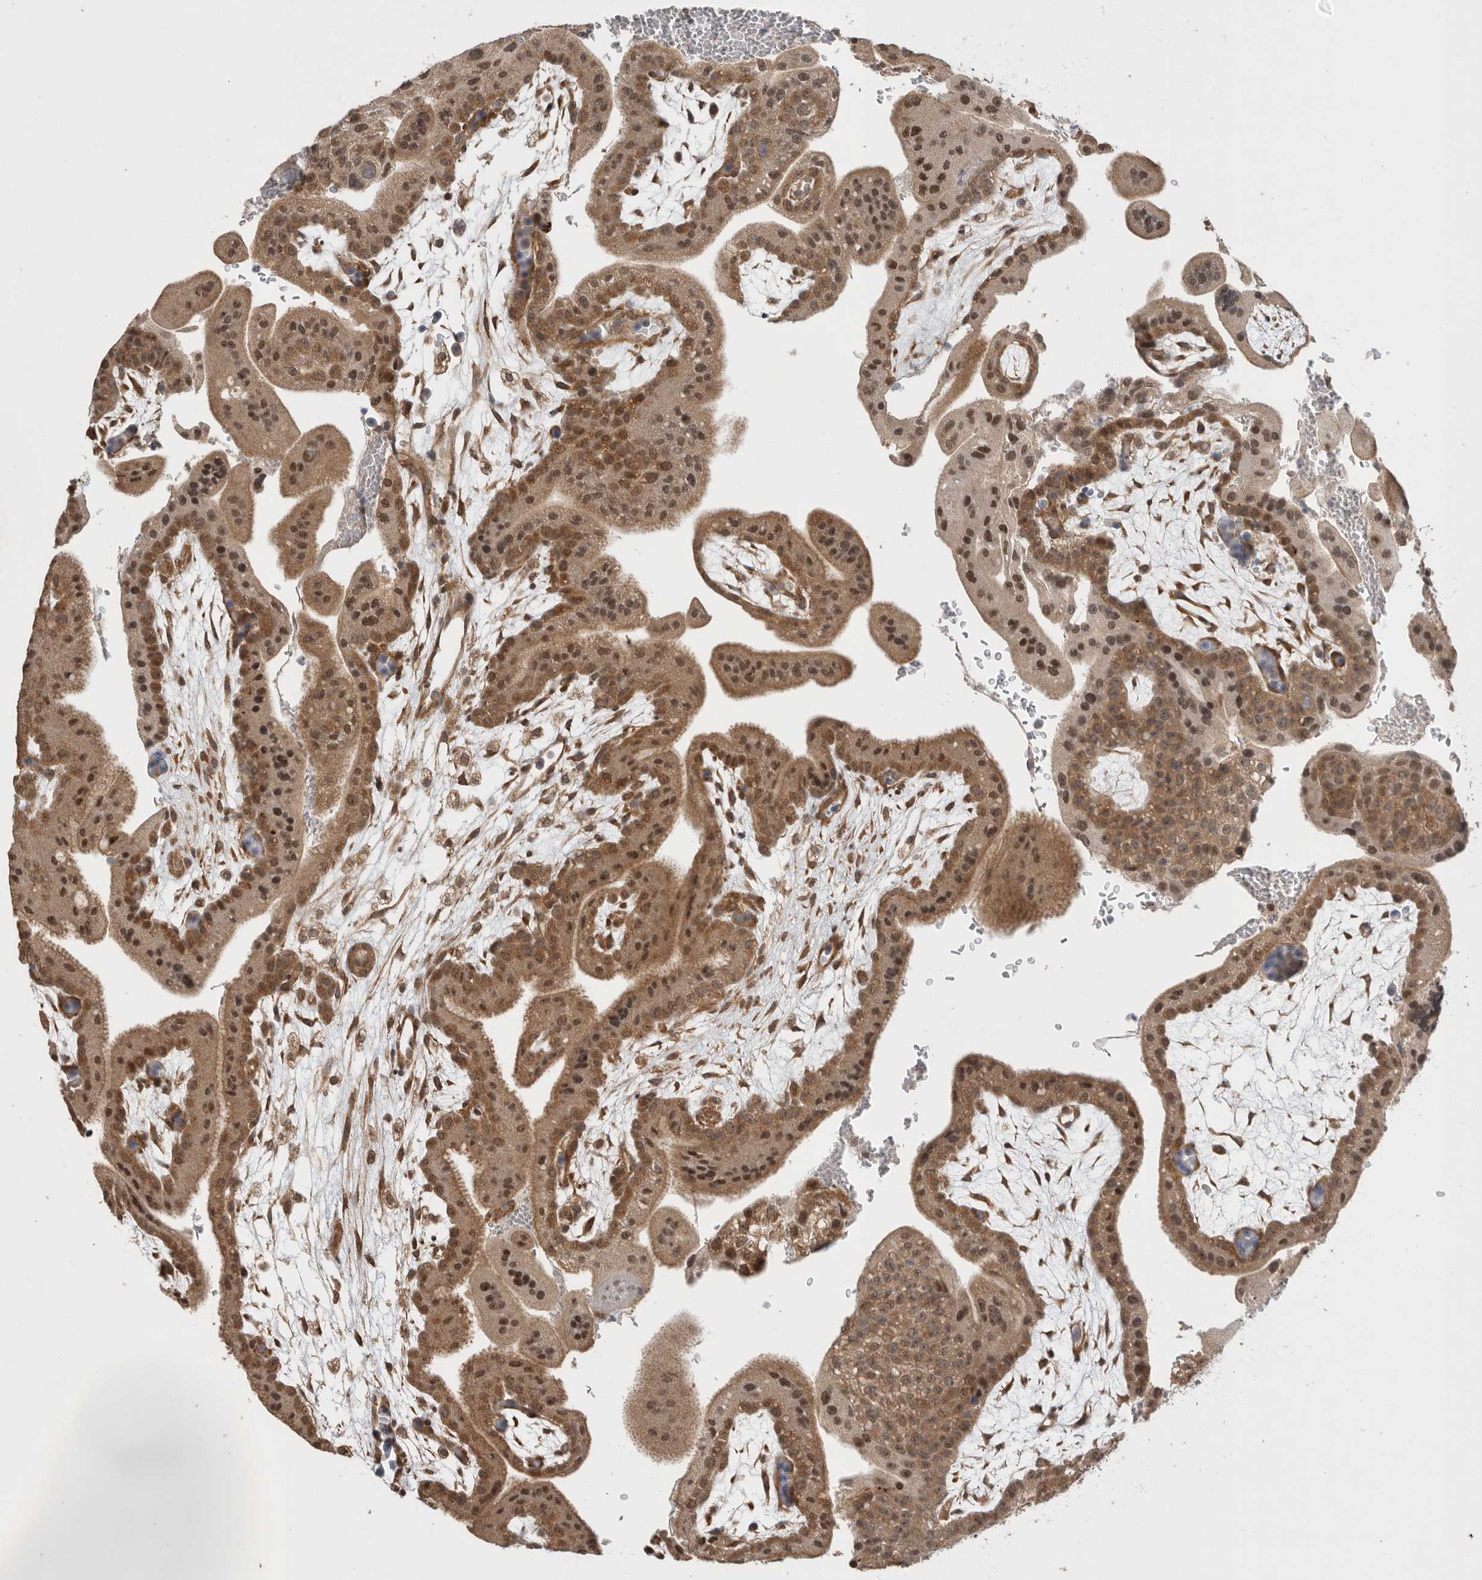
{"staining": {"intensity": "moderate", "quantity": ">75%", "location": "cytoplasmic/membranous"}, "tissue": "placenta", "cell_type": "Decidual cells", "image_type": "normal", "snomed": [{"axis": "morphology", "description": "Normal tissue, NOS"}, {"axis": "topography", "description": "Placenta"}], "caption": "Immunohistochemical staining of normal placenta exhibits moderate cytoplasmic/membranous protein positivity in about >75% of decidual cells. (DAB = brown stain, brightfield microscopy at high magnification).", "gene": "VPS50", "patient": {"sex": "female", "age": 35}}